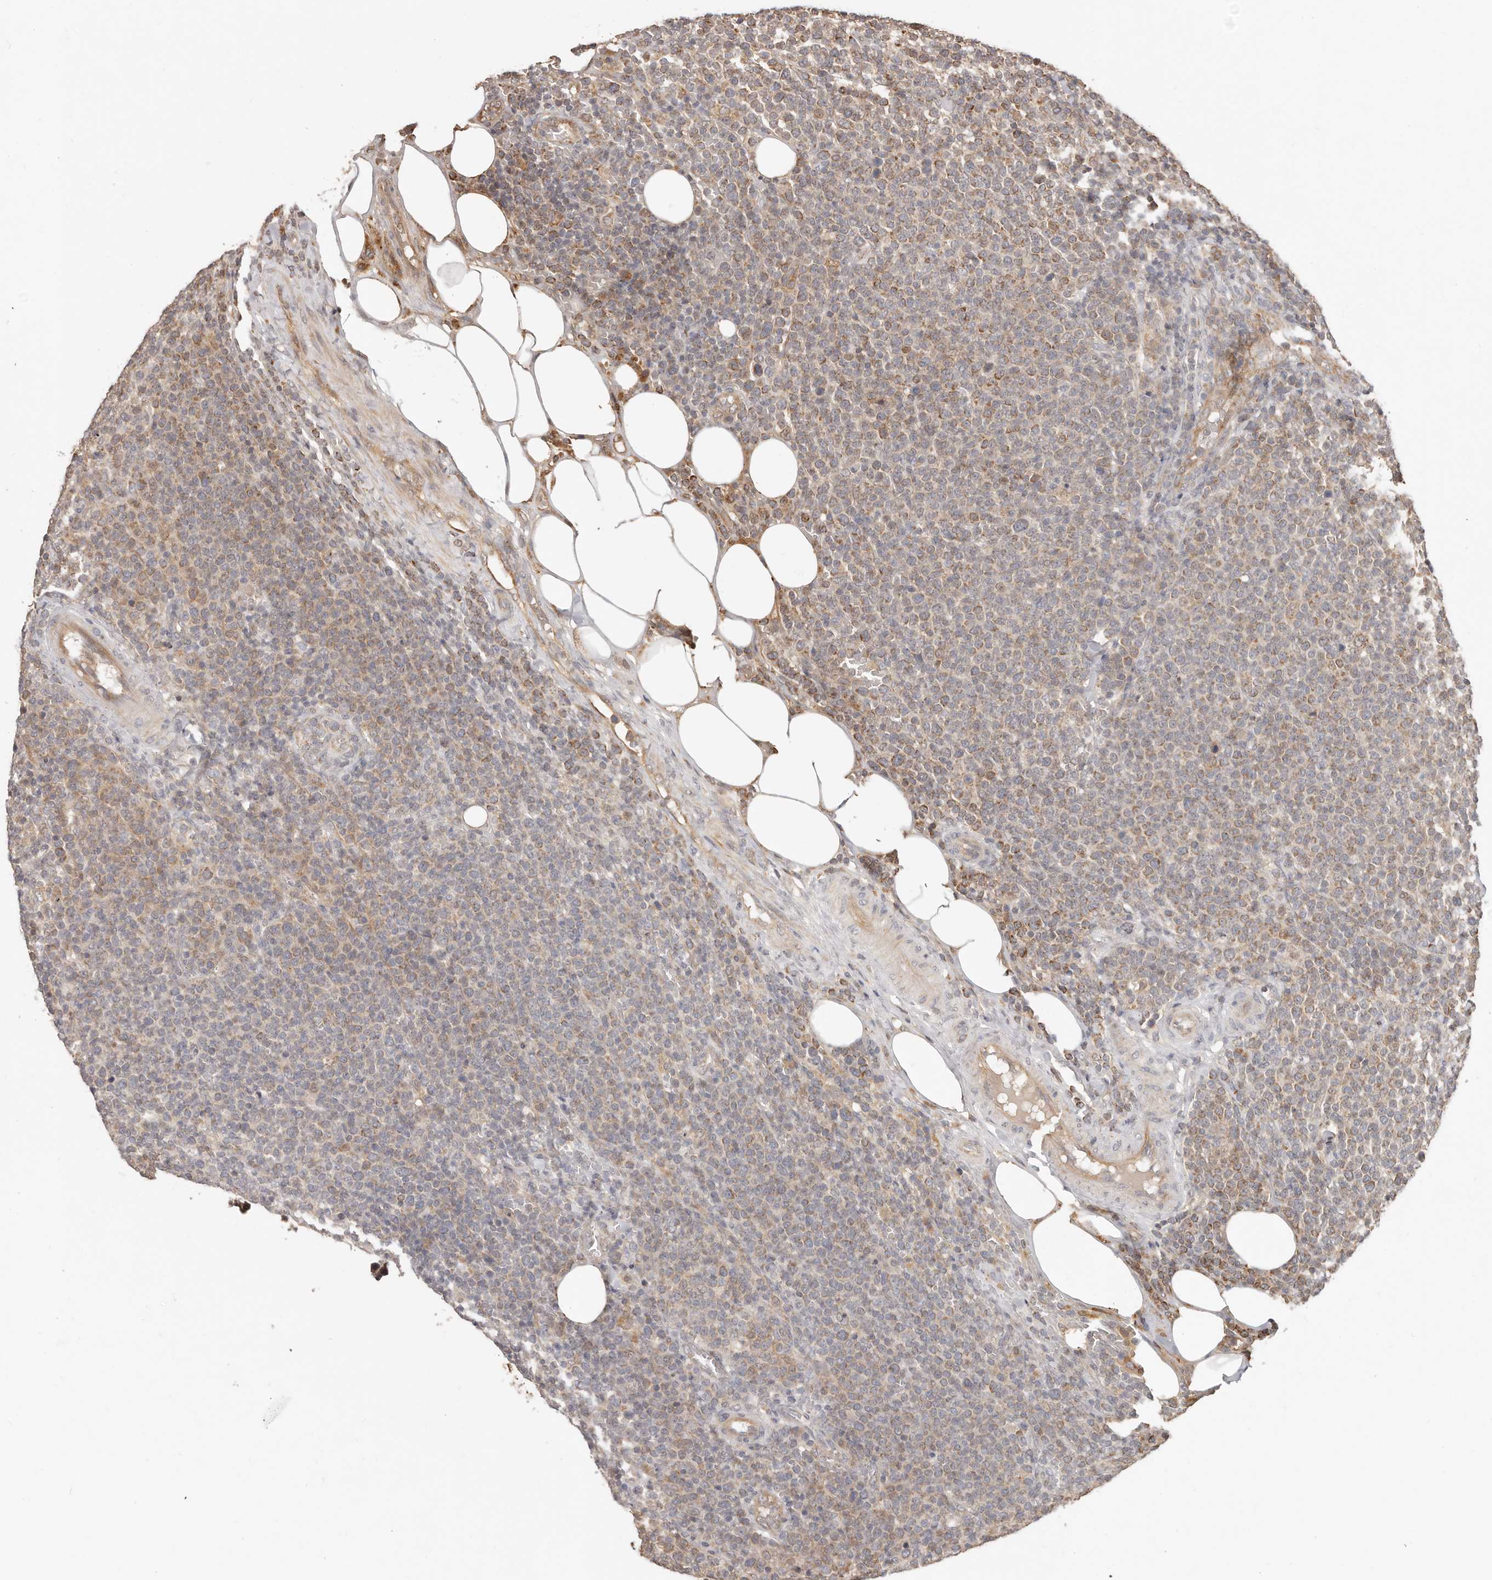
{"staining": {"intensity": "moderate", "quantity": ">75%", "location": "cytoplasmic/membranous"}, "tissue": "lymphoma", "cell_type": "Tumor cells", "image_type": "cancer", "snomed": [{"axis": "morphology", "description": "Malignant lymphoma, non-Hodgkin's type, High grade"}, {"axis": "topography", "description": "Lymph node"}], "caption": "IHC staining of malignant lymphoma, non-Hodgkin's type (high-grade), which reveals medium levels of moderate cytoplasmic/membranous positivity in approximately >75% of tumor cells indicating moderate cytoplasmic/membranous protein staining. The staining was performed using DAB (3,3'-diaminobenzidine) (brown) for protein detection and nuclei were counterstained in hematoxylin (blue).", "gene": "MTFR2", "patient": {"sex": "male", "age": 61}}